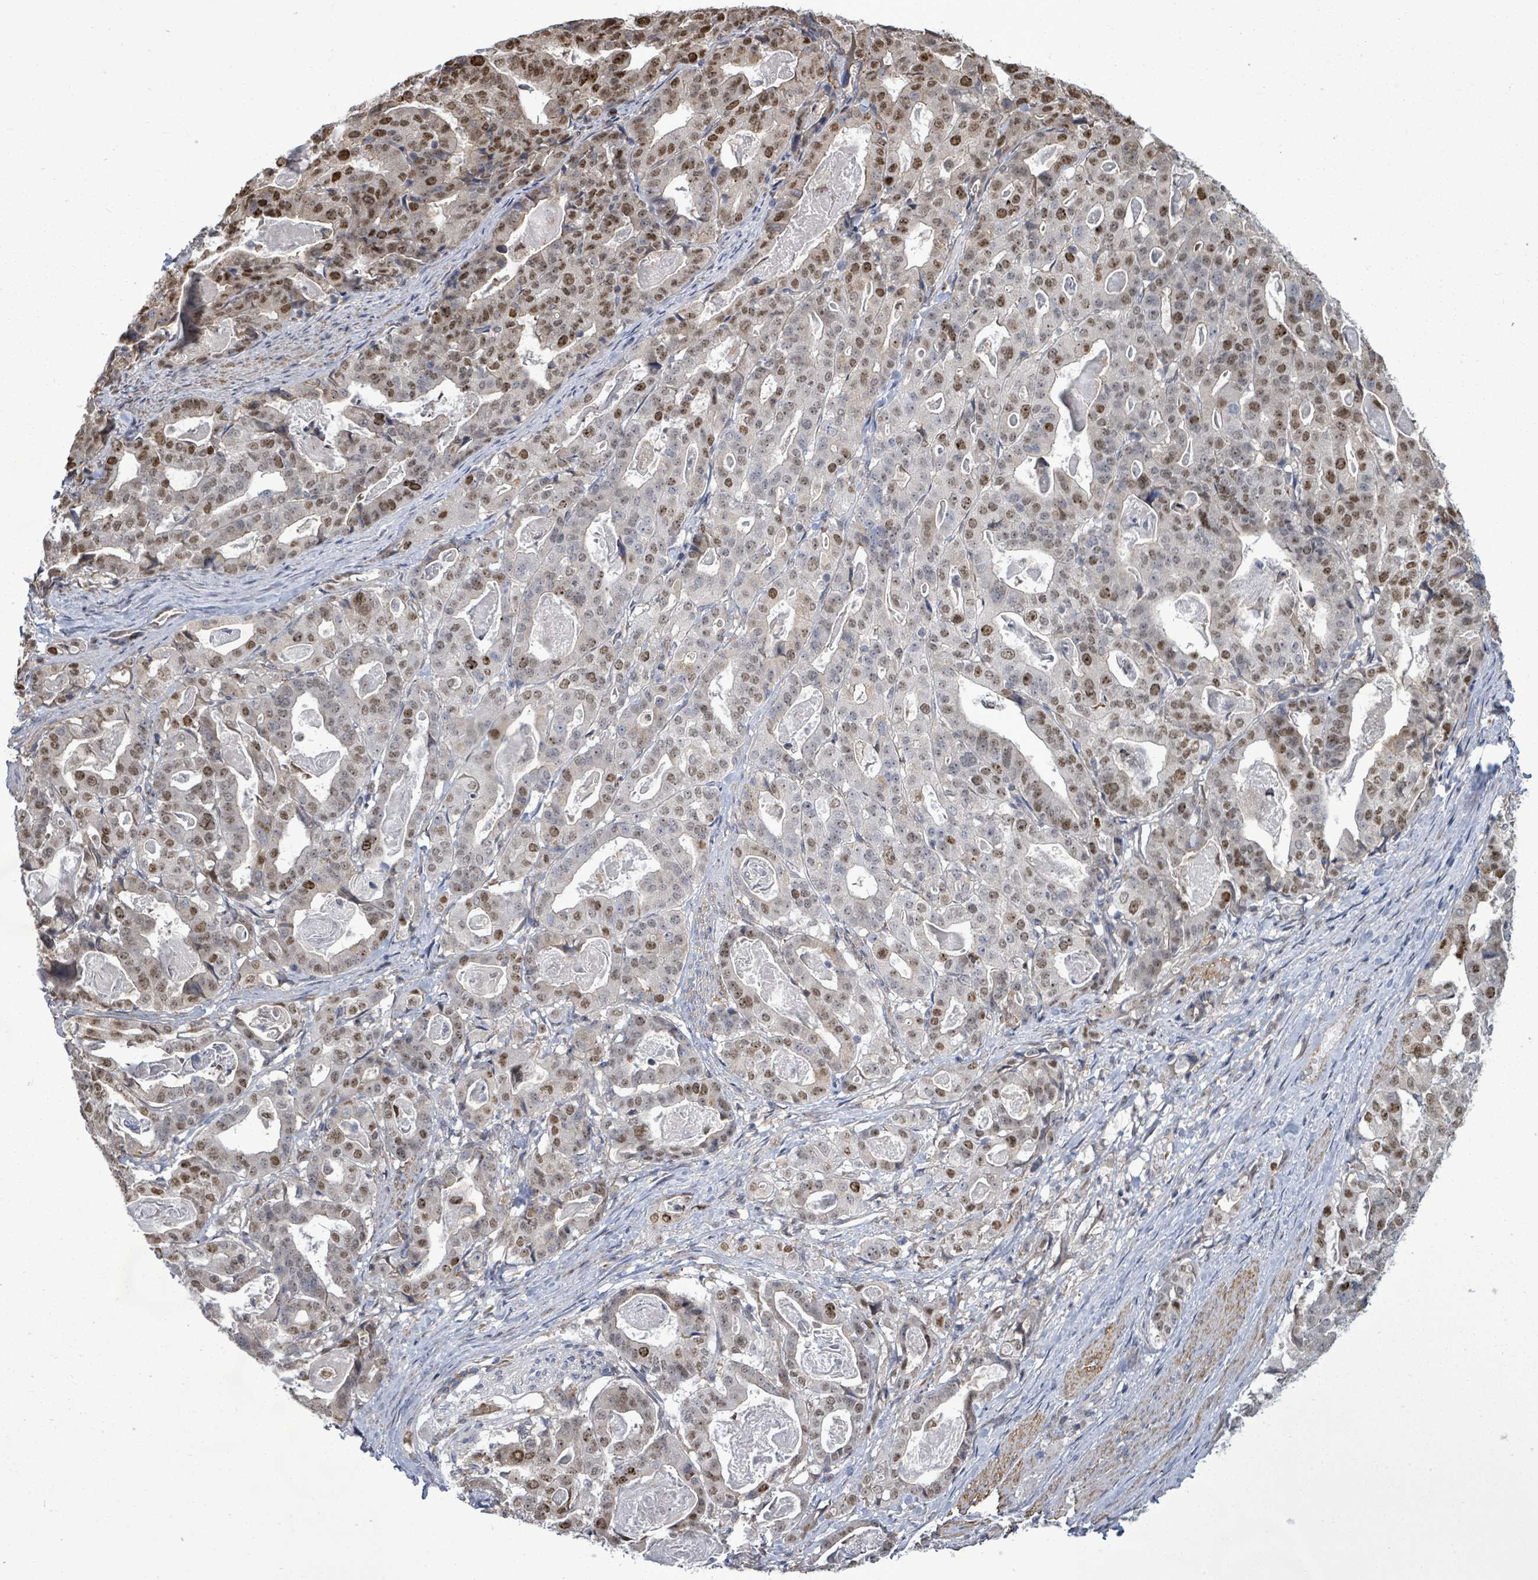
{"staining": {"intensity": "moderate", "quantity": "25%-75%", "location": "nuclear"}, "tissue": "stomach cancer", "cell_type": "Tumor cells", "image_type": "cancer", "snomed": [{"axis": "morphology", "description": "Adenocarcinoma, NOS"}, {"axis": "topography", "description": "Stomach"}], "caption": "High-magnification brightfield microscopy of adenocarcinoma (stomach) stained with DAB (3,3'-diaminobenzidine) (brown) and counterstained with hematoxylin (blue). tumor cells exhibit moderate nuclear staining is identified in approximately25%-75% of cells. (DAB (3,3'-diaminobenzidine) IHC, brown staining for protein, blue staining for nuclei).", "gene": "PAPSS1", "patient": {"sex": "male", "age": 48}}